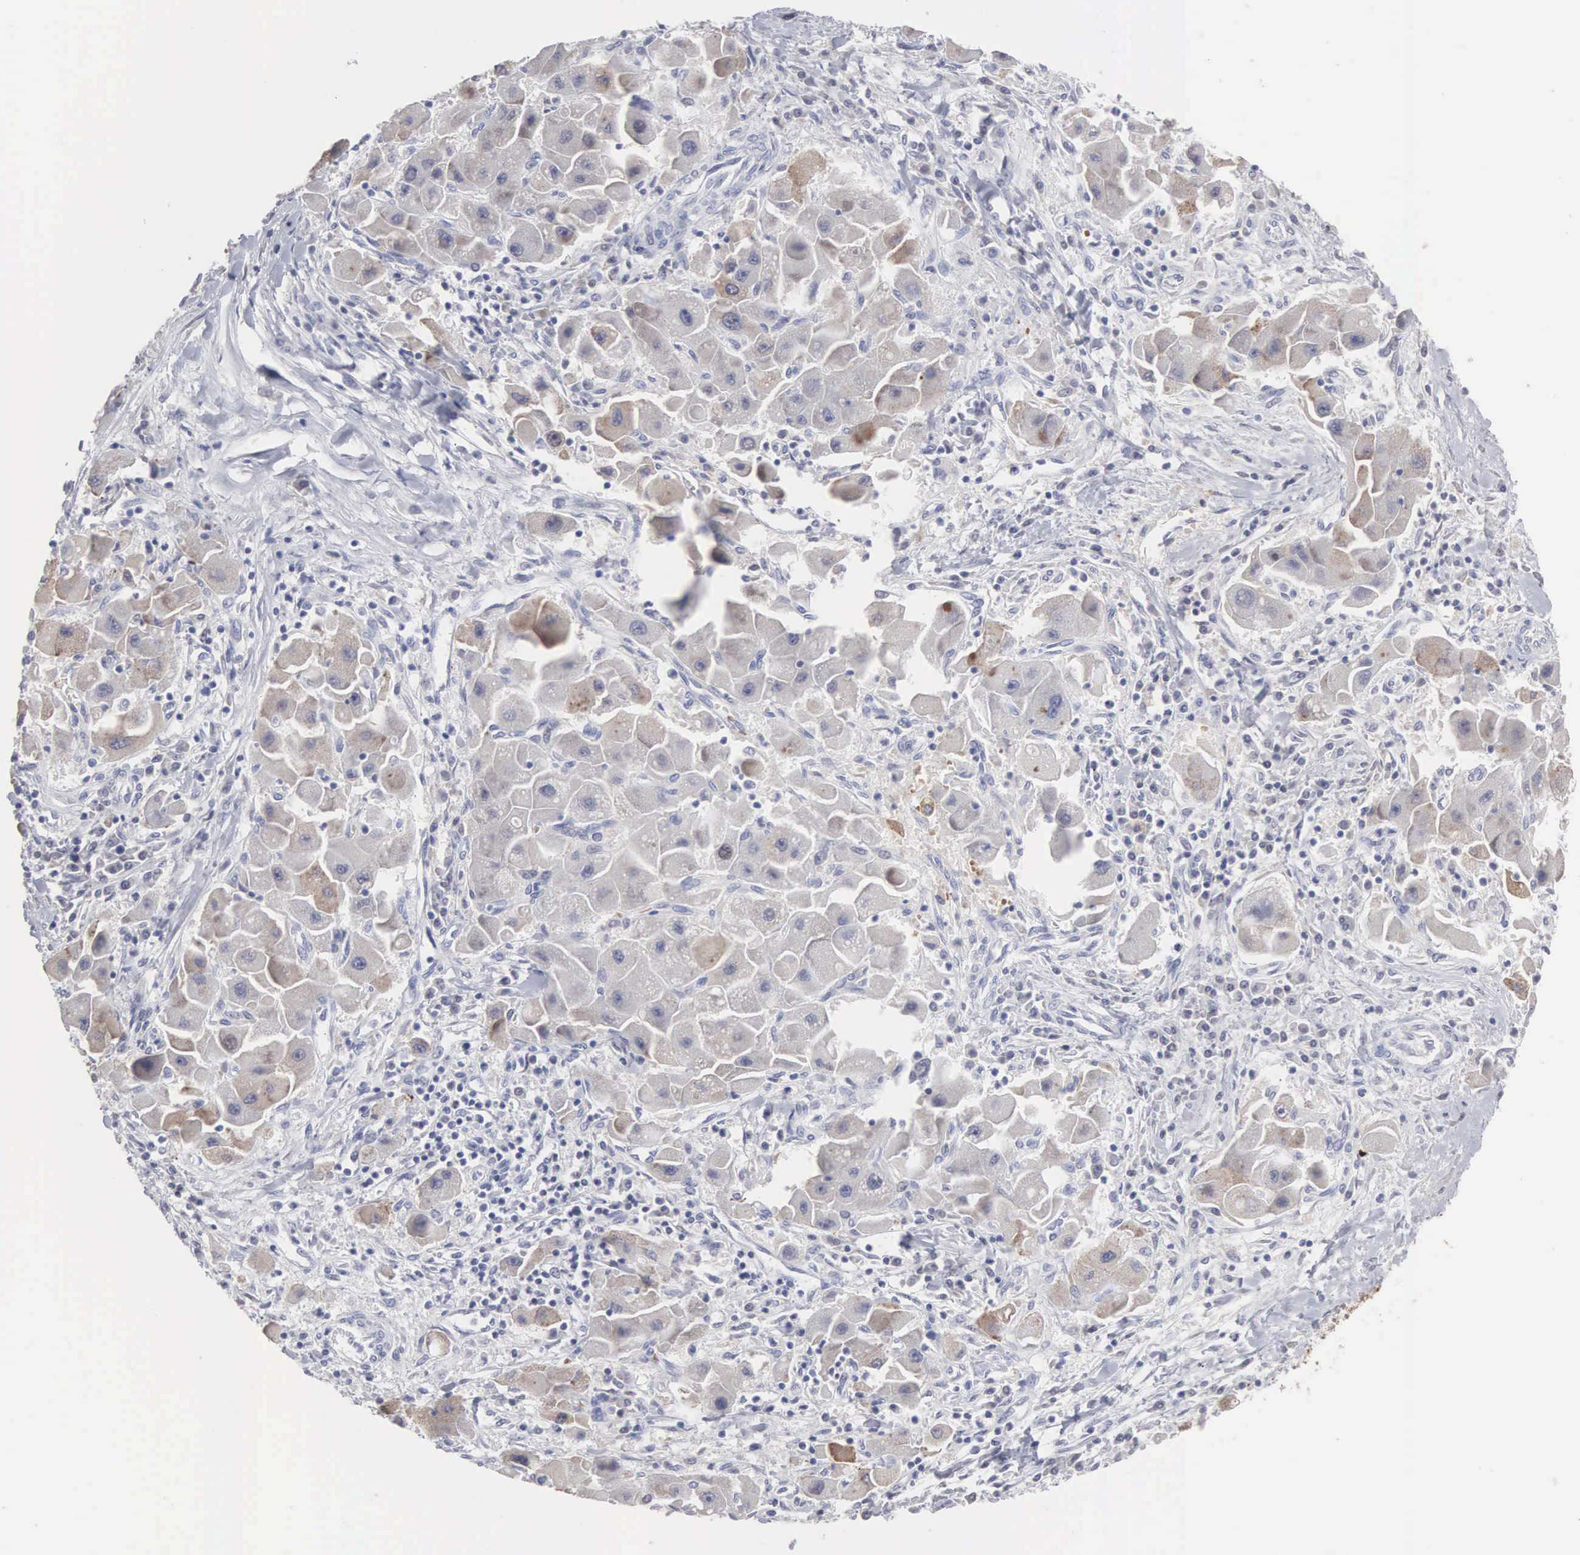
{"staining": {"intensity": "weak", "quantity": "25%-75%", "location": "cytoplasmic/membranous"}, "tissue": "liver cancer", "cell_type": "Tumor cells", "image_type": "cancer", "snomed": [{"axis": "morphology", "description": "Carcinoma, Hepatocellular, NOS"}, {"axis": "topography", "description": "Liver"}], "caption": "Tumor cells exhibit low levels of weak cytoplasmic/membranous expression in about 25%-75% of cells in human liver hepatocellular carcinoma. The staining is performed using DAB brown chromogen to label protein expression. The nuclei are counter-stained blue using hematoxylin.", "gene": "ACOT4", "patient": {"sex": "male", "age": 24}}